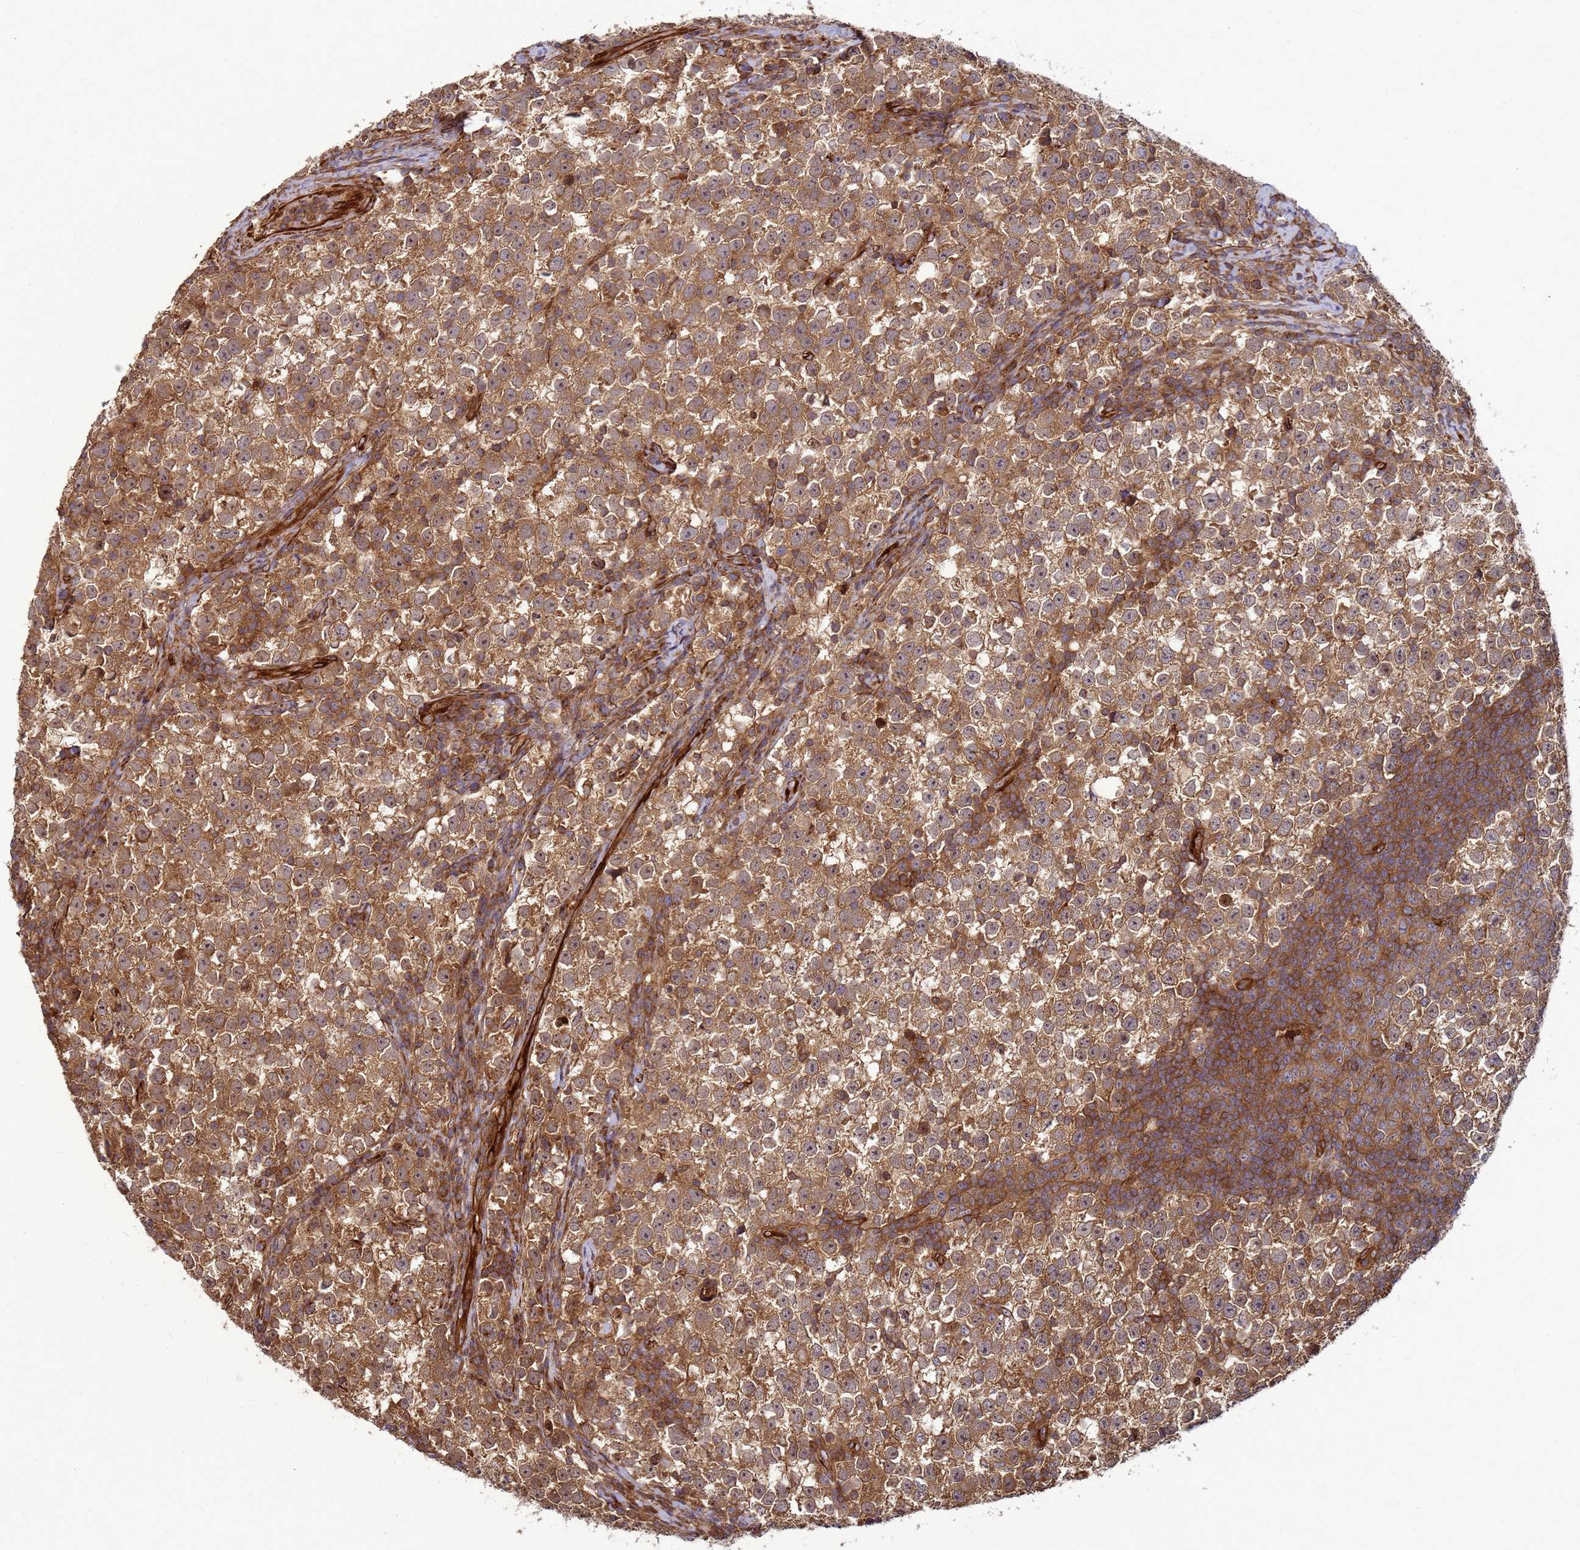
{"staining": {"intensity": "moderate", "quantity": ">75%", "location": "cytoplasmic/membranous"}, "tissue": "testis cancer", "cell_type": "Tumor cells", "image_type": "cancer", "snomed": [{"axis": "morphology", "description": "Normal tissue, NOS"}, {"axis": "morphology", "description": "Seminoma, NOS"}, {"axis": "topography", "description": "Testis"}], "caption": "High-power microscopy captured an immunohistochemistry histopathology image of seminoma (testis), revealing moderate cytoplasmic/membranous positivity in about >75% of tumor cells. (Stains: DAB (3,3'-diaminobenzidine) in brown, nuclei in blue, Microscopy: brightfield microscopy at high magnification).", "gene": "CNOT1", "patient": {"sex": "male", "age": 43}}